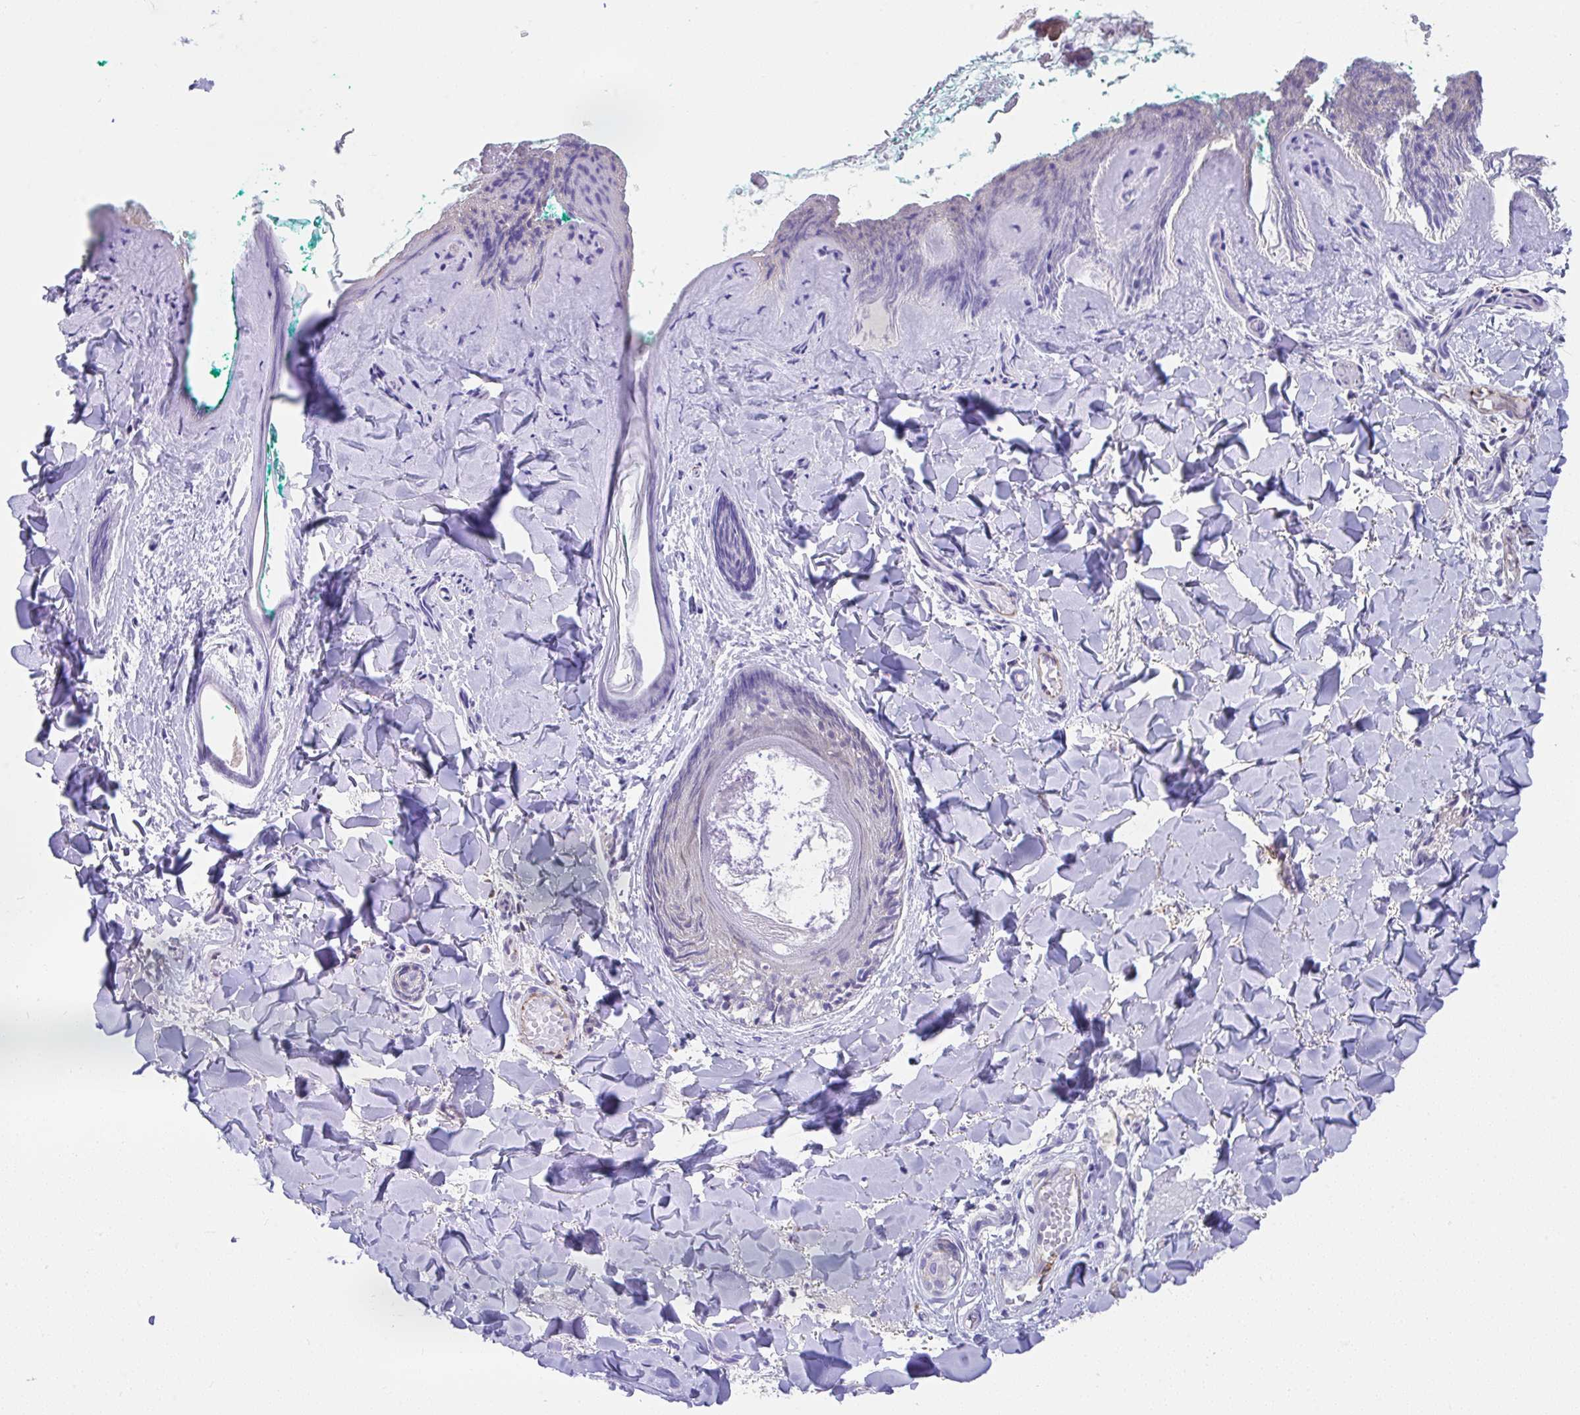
{"staining": {"intensity": "negative", "quantity": "none", "location": "none"}, "tissue": "skin", "cell_type": "Fibroblasts", "image_type": "normal", "snomed": [{"axis": "morphology", "description": "Normal tissue, NOS"}, {"axis": "topography", "description": "Skin"}], "caption": "Immunohistochemistry (IHC) photomicrograph of benign skin stained for a protein (brown), which shows no expression in fibroblasts. Nuclei are stained in blue.", "gene": "CCSAP", "patient": {"sex": "male", "age": 16}}